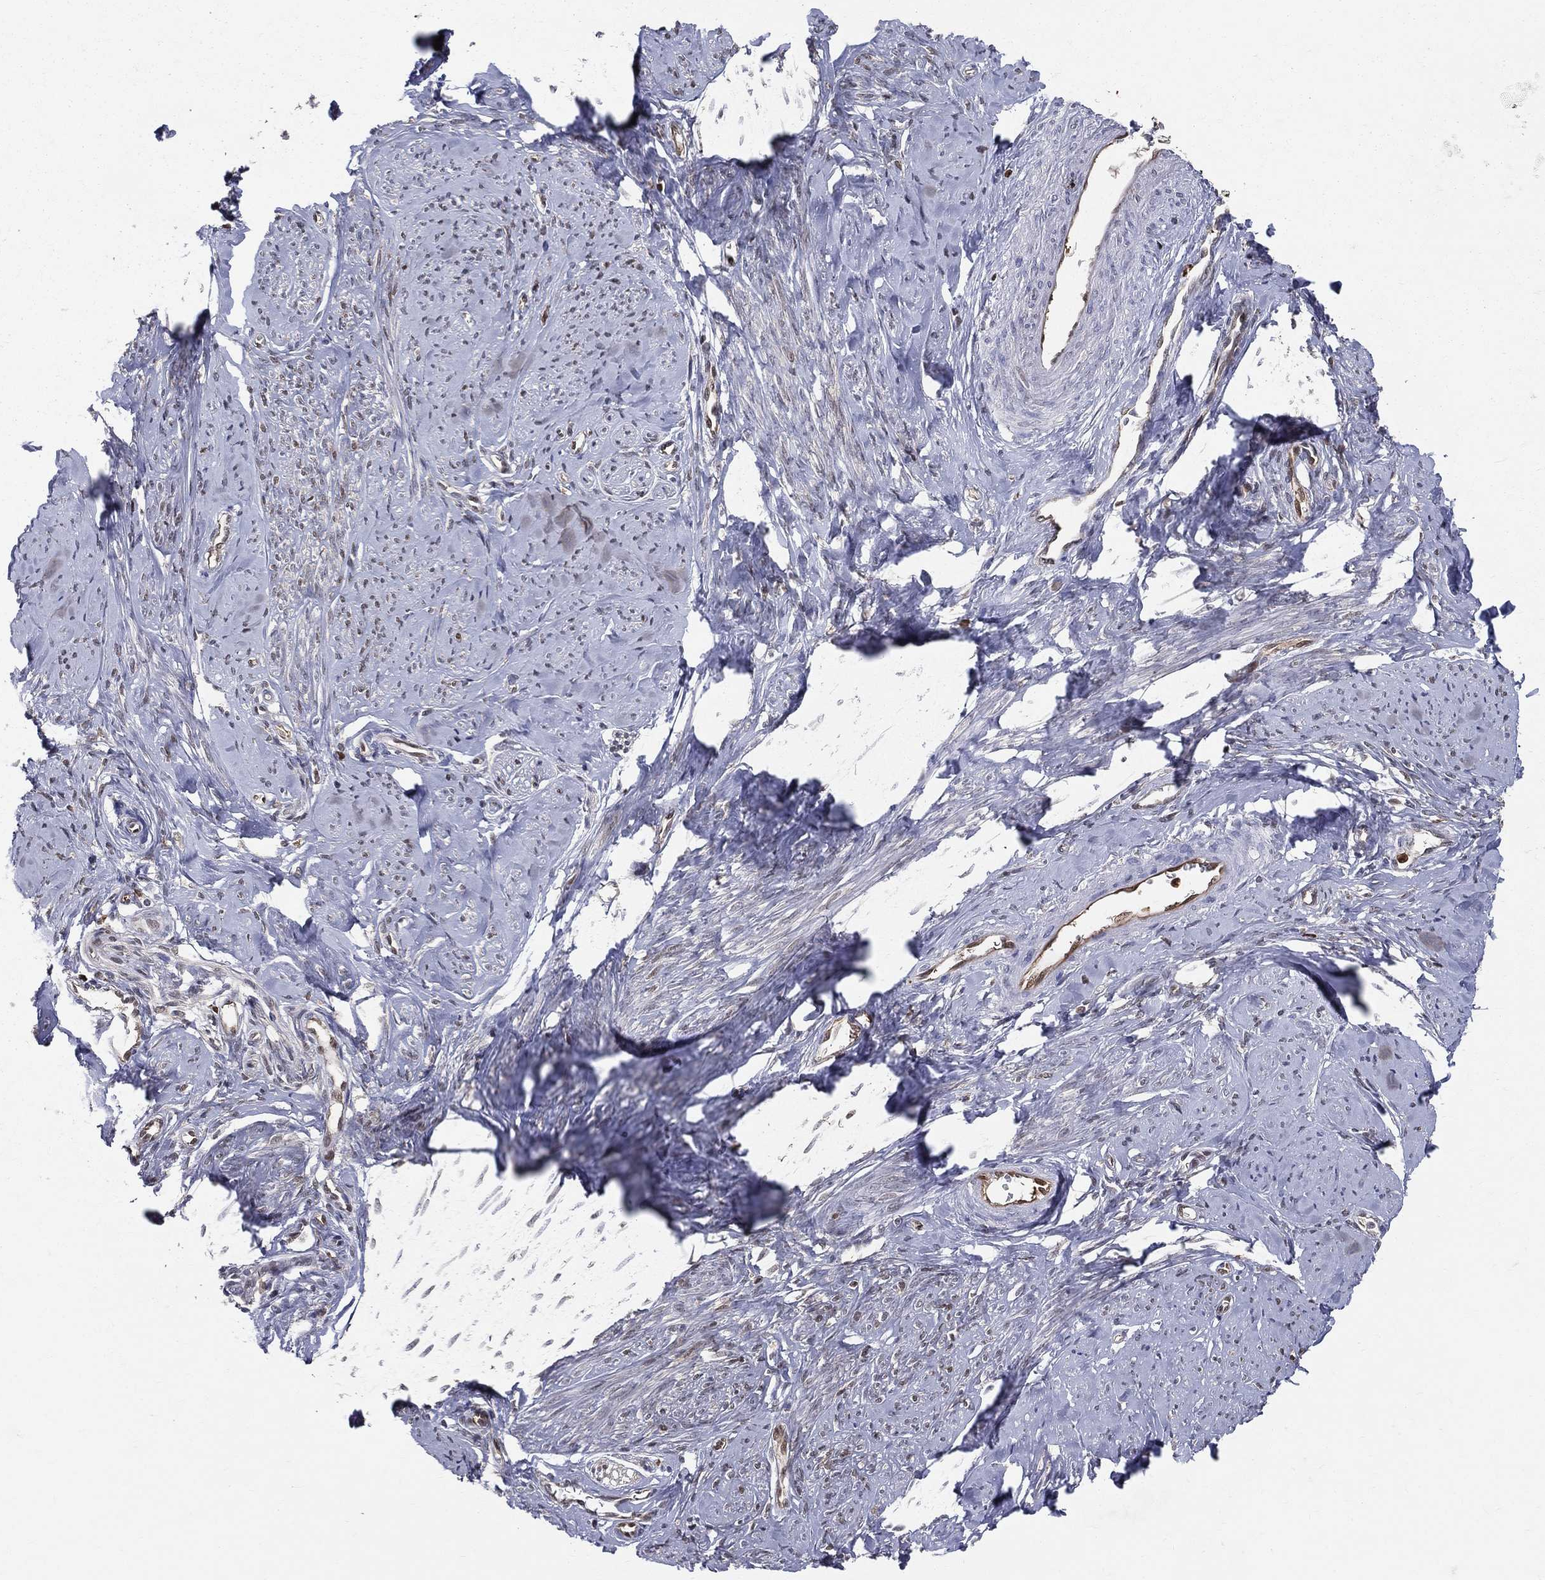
{"staining": {"intensity": "negative", "quantity": "none", "location": "none"}, "tissue": "smooth muscle", "cell_type": "Smooth muscle cells", "image_type": "normal", "snomed": [{"axis": "morphology", "description": "Normal tissue, NOS"}, {"axis": "topography", "description": "Smooth muscle"}], "caption": "The immunohistochemistry (IHC) photomicrograph has no significant expression in smooth muscle cells of smooth muscle.", "gene": "ENO1", "patient": {"sex": "female", "age": 48}}